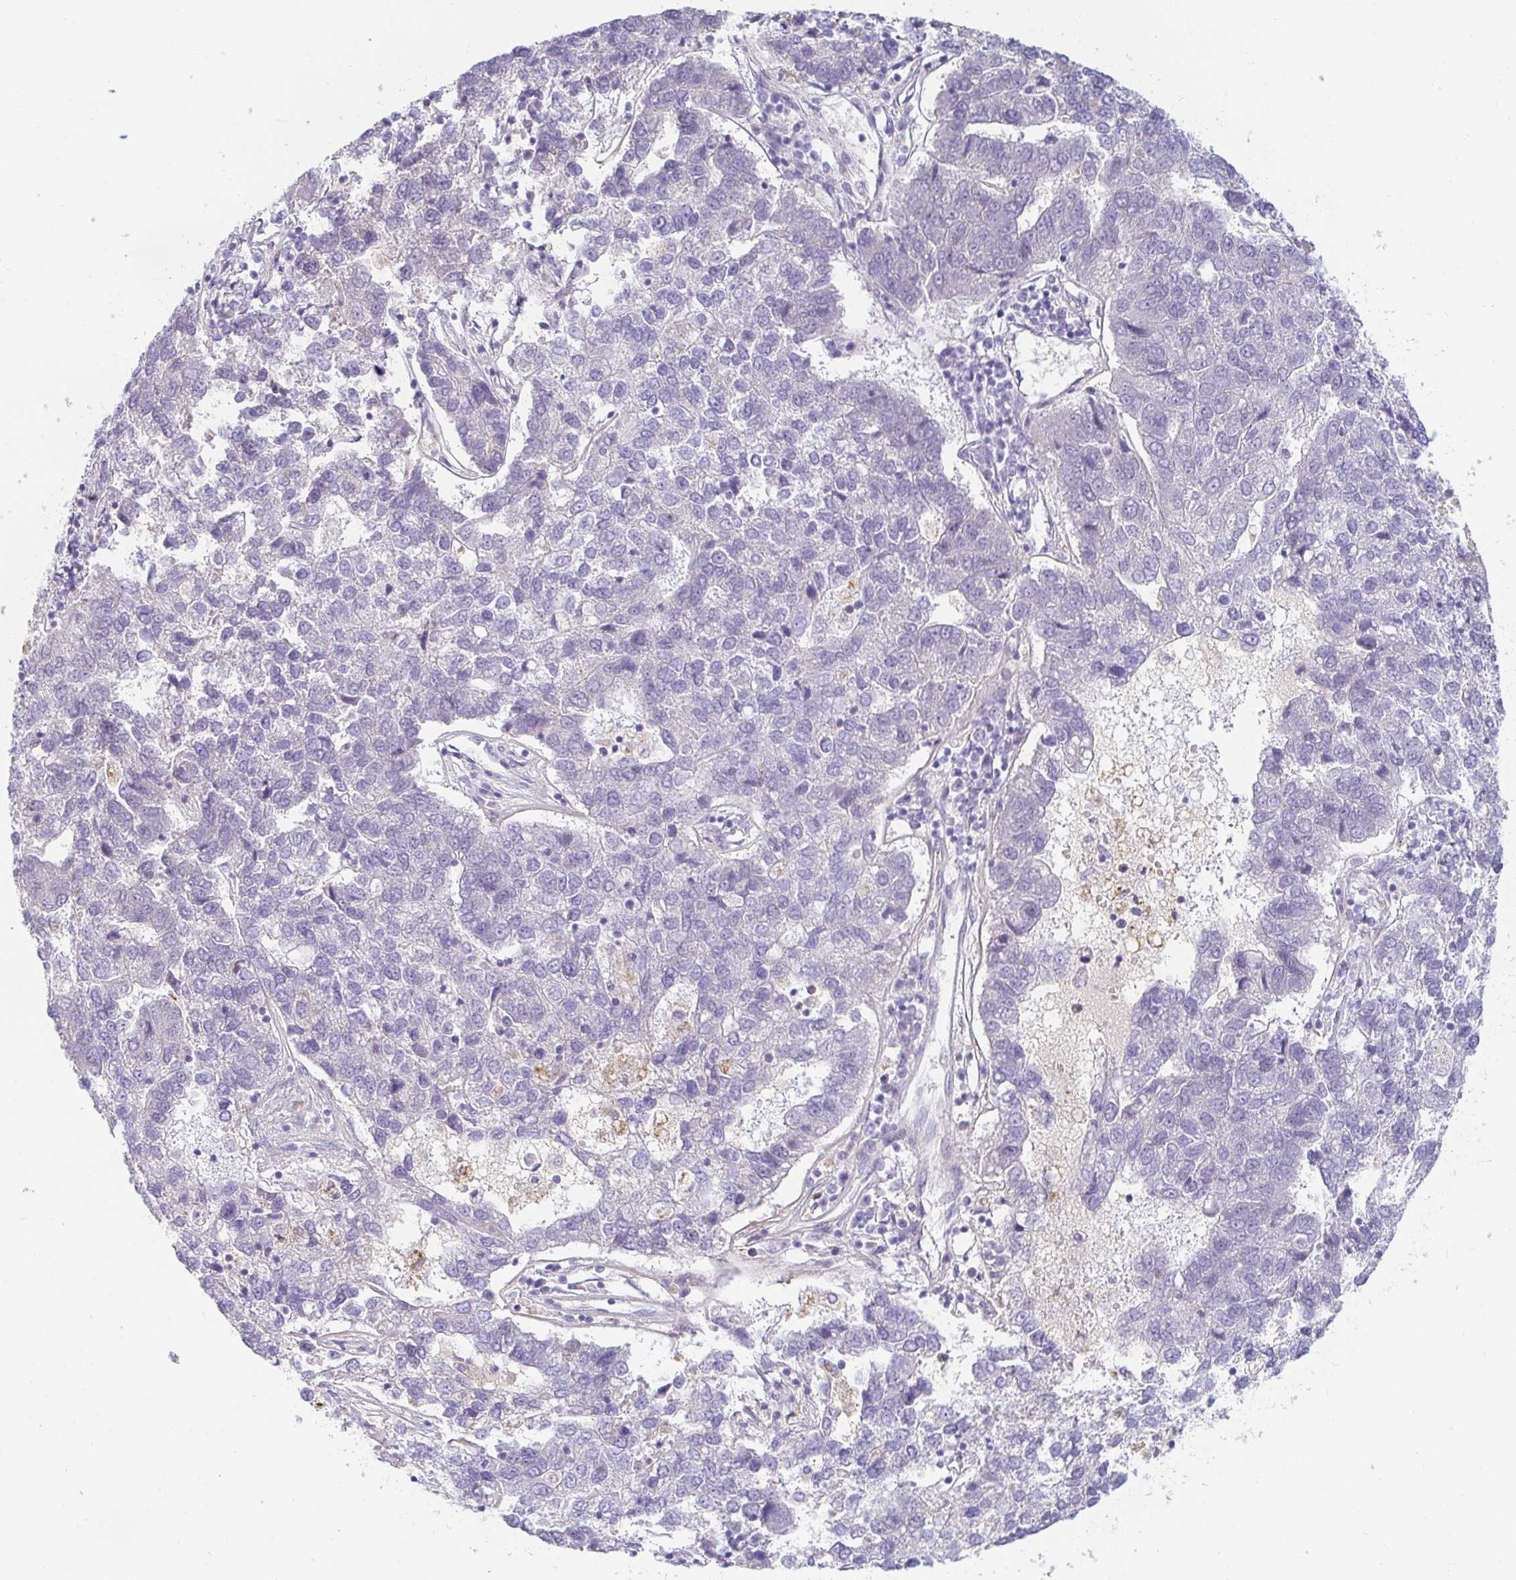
{"staining": {"intensity": "negative", "quantity": "none", "location": "none"}, "tissue": "pancreatic cancer", "cell_type": "Tumor cells", "image_type": "cancer", "snomed": [{"axis": "morphology", "description": "Adenocarcinoma, NOS"}, {"axis": "topography", "description": "Pancreas"}], "caption": "Immunohistochemistry (IHC) image of neoplastic tissue: human pancreatic adenocarcinoma stained with DAB demonstrates no significant protein positivity in tumor cells. (DAB IHC with hematoxylin counter stain).", "gene": "OR51D1", "patient": {"sex": "female", "age": 61}}